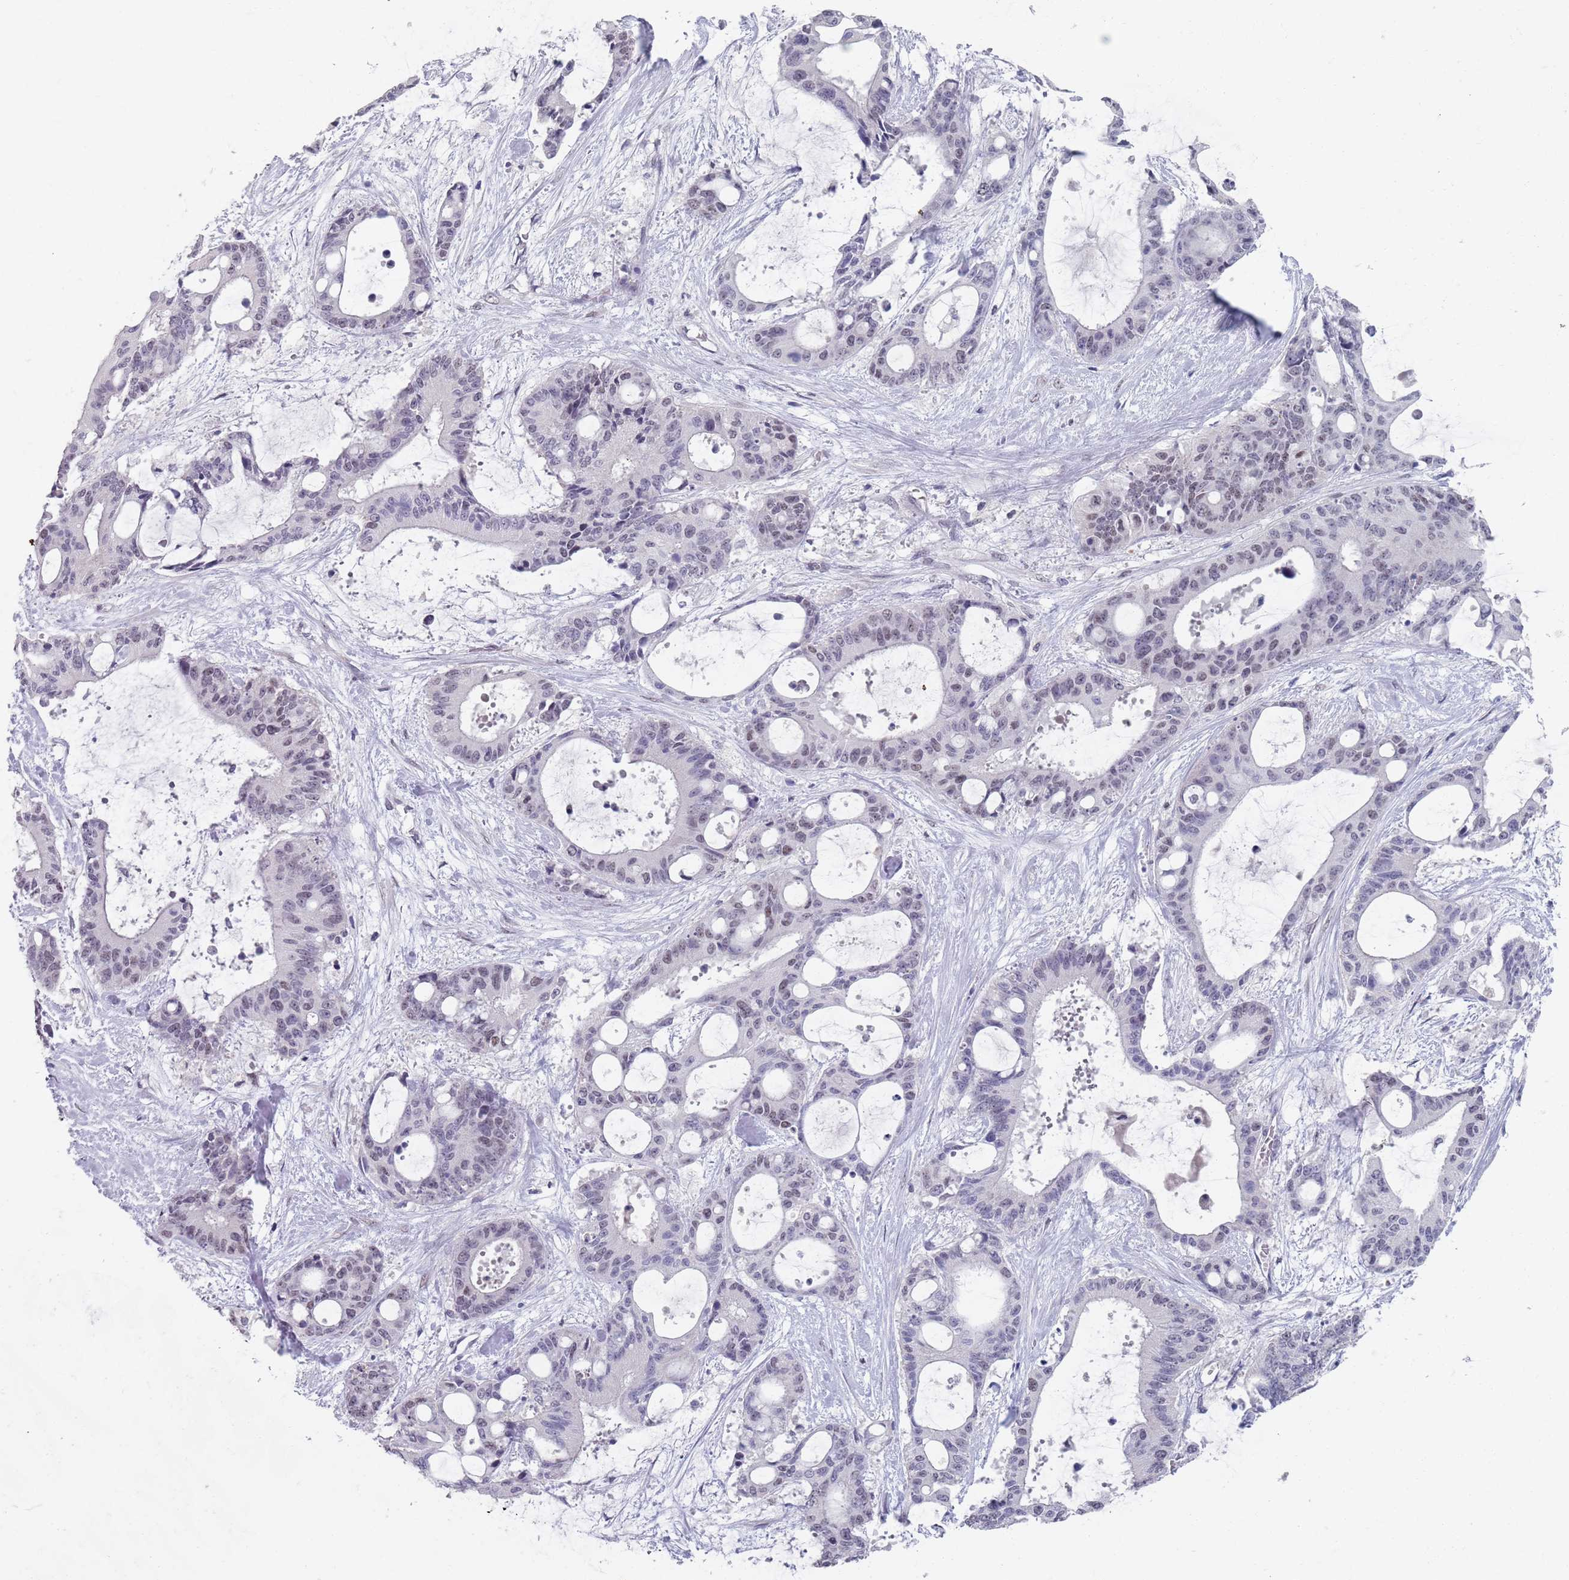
{"staining": {"intensity": "negative", "quantity": "none", "location": "none"}, "tissue": "liver cancer", "cell_type": "Tumor cells", "image_type": "cancer", "snomed": [{"axis": "morphology", "description": "Normal tissue, NOS"}, {"axis": "morphology", "description": "Cholangiocarcinoma"}, {"axis": "topography", "description": "Liver"}, {"axis": "topography", "description": "Peripheral nerve tissue"}], "caption": "An immunohistochemistry (IHC) micrograph of liver cancer (cholangiocarcinoma) is shown. There is no staining in tumor cells of liver cancer (cholangiocarcinoma).", "gene": "SAMD1", "patient": {"sex": "female", "age": 73}}